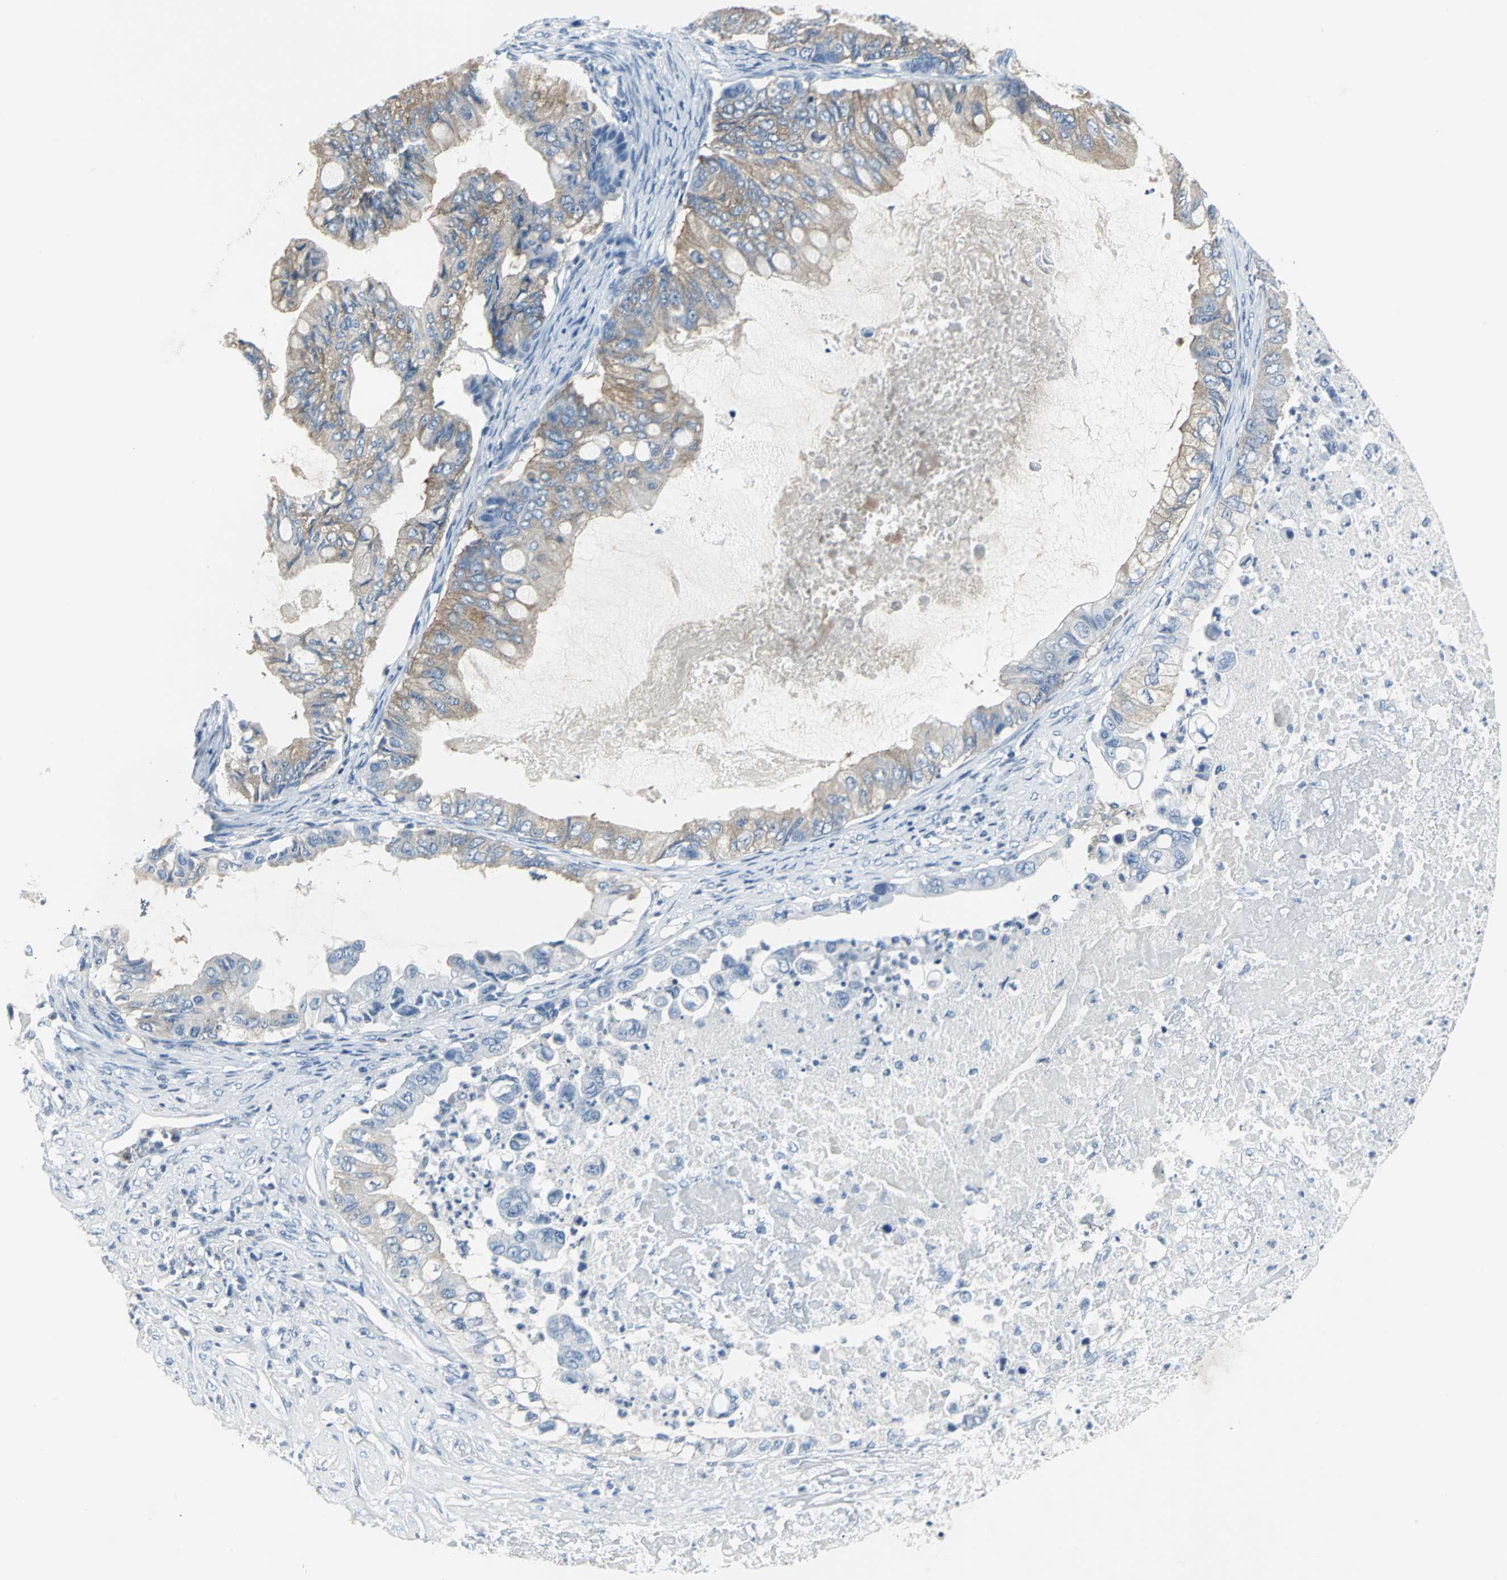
{"staining": {"intensity": "moderate", "quantity": ">75%", "location": "cytoplasmic/membranous"}, "tissue": "ovarian cancer", "cell_type": "Tumor cells", "image_type": "cancer", "snomed": [{"axis": "morphology", "description": "Cystadenocarcinoma, mucinous, NOS"}, {"axis": "topography", "description": "Ovary"}], "caption": "Moderate cytoplasmic/membranous staining is present in approximately >75% of tumor cells in mucinous cystadenocarcinoma (ovarian).", "gene": "IQGAP2", "patient": {"sex": "female", "age": 80}}